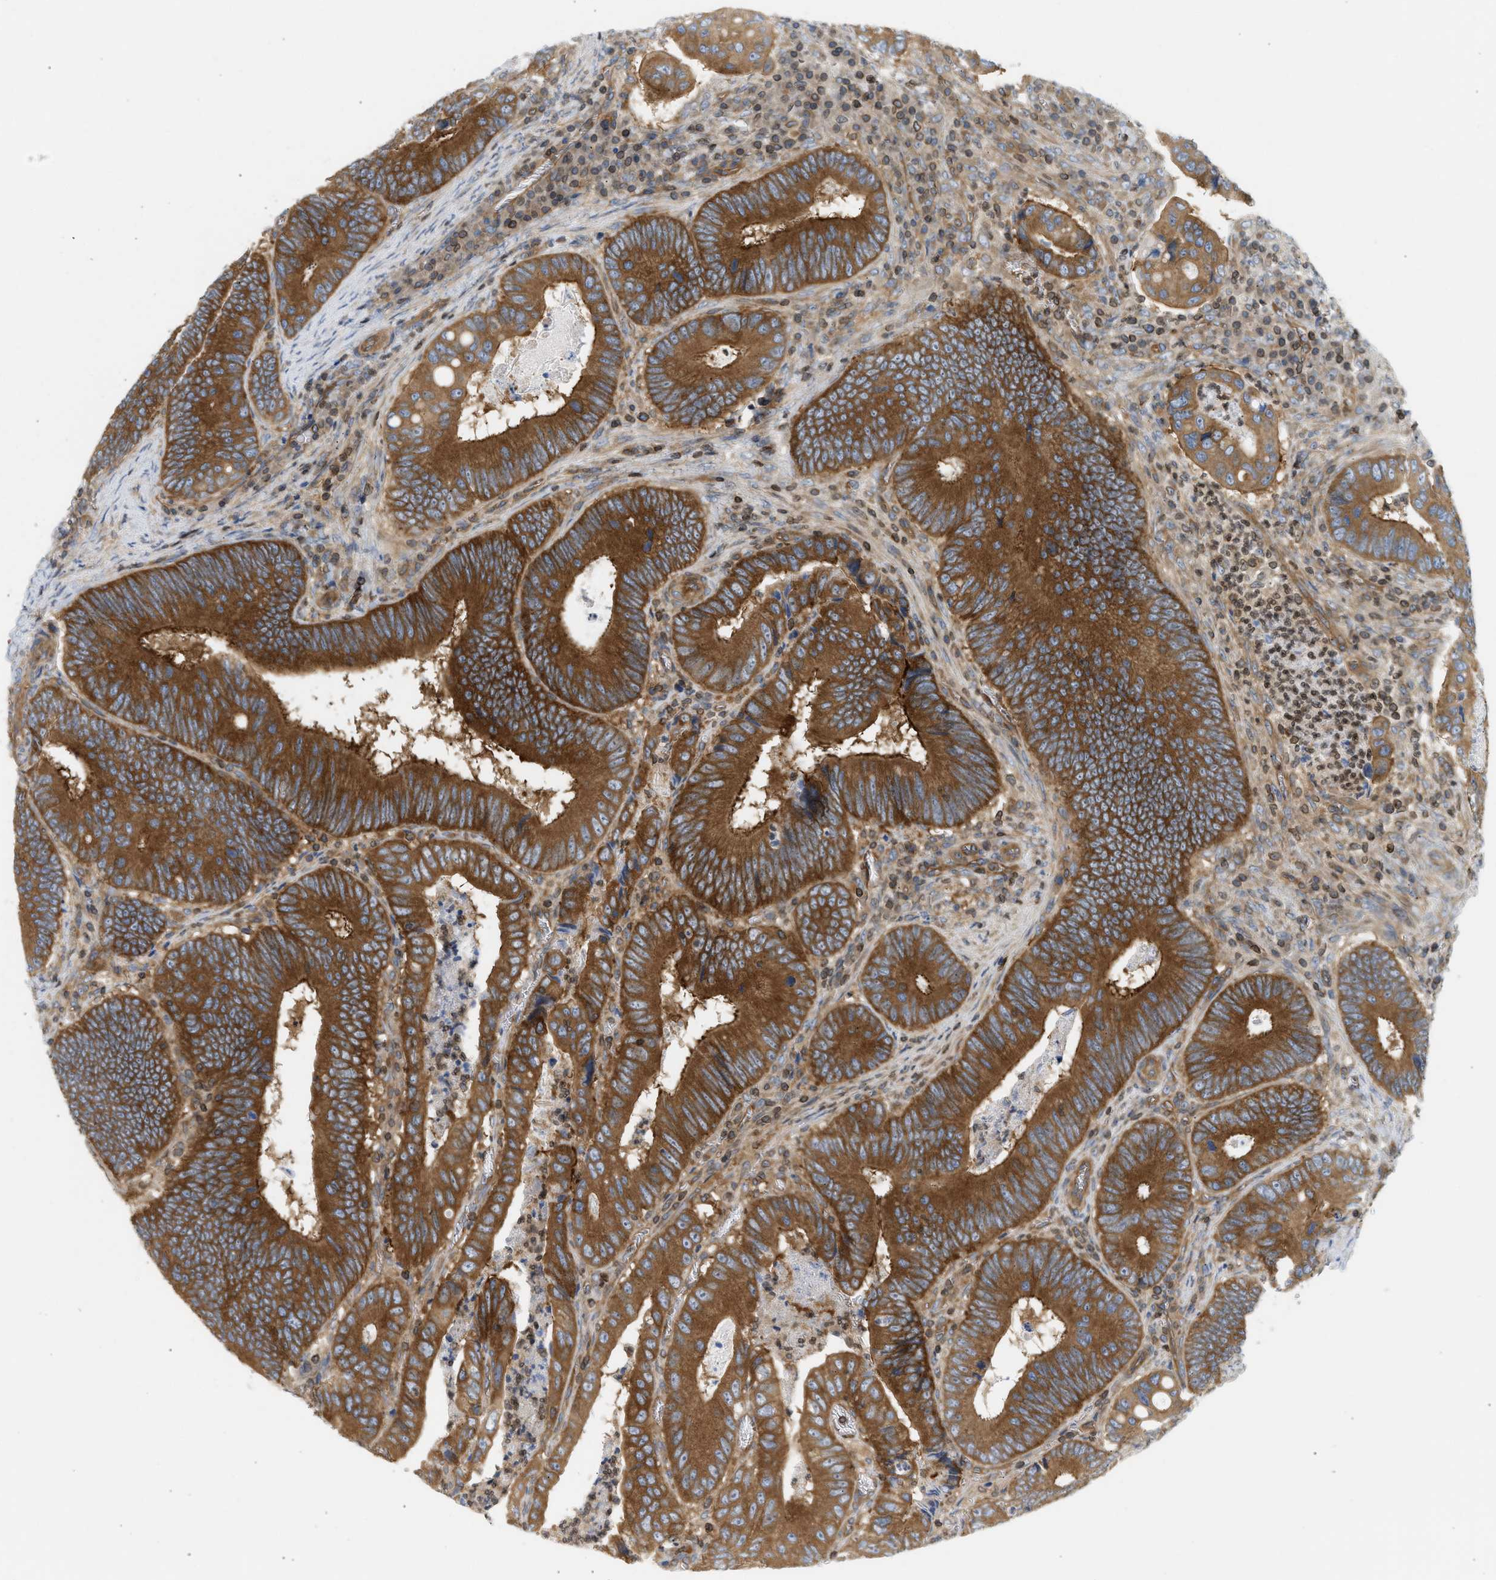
{"staining": {"intensity": "strong", "quantity": ">75%", "location": "cytoplasmic/membranous"}, "tissue": "colorectal cancer", "cell_type": "Tumor cells", "image_type": "cancer", "snomed": [{"axis": "morphology", "description": "Inflammation, NOS"}, {"axis": "morphology", "description": "Adenocarcinoma, NOS"}, {"axis": "topography", "description": "Colon"}], "caption": "Colorectal adenocarcinoma stained with a brown dye reveals strong cytoplasmic/membranous positive expression in approximately >75% of tumor cells.", "gene": "STRN", "patient": {"sex": "male", "age": 72}}